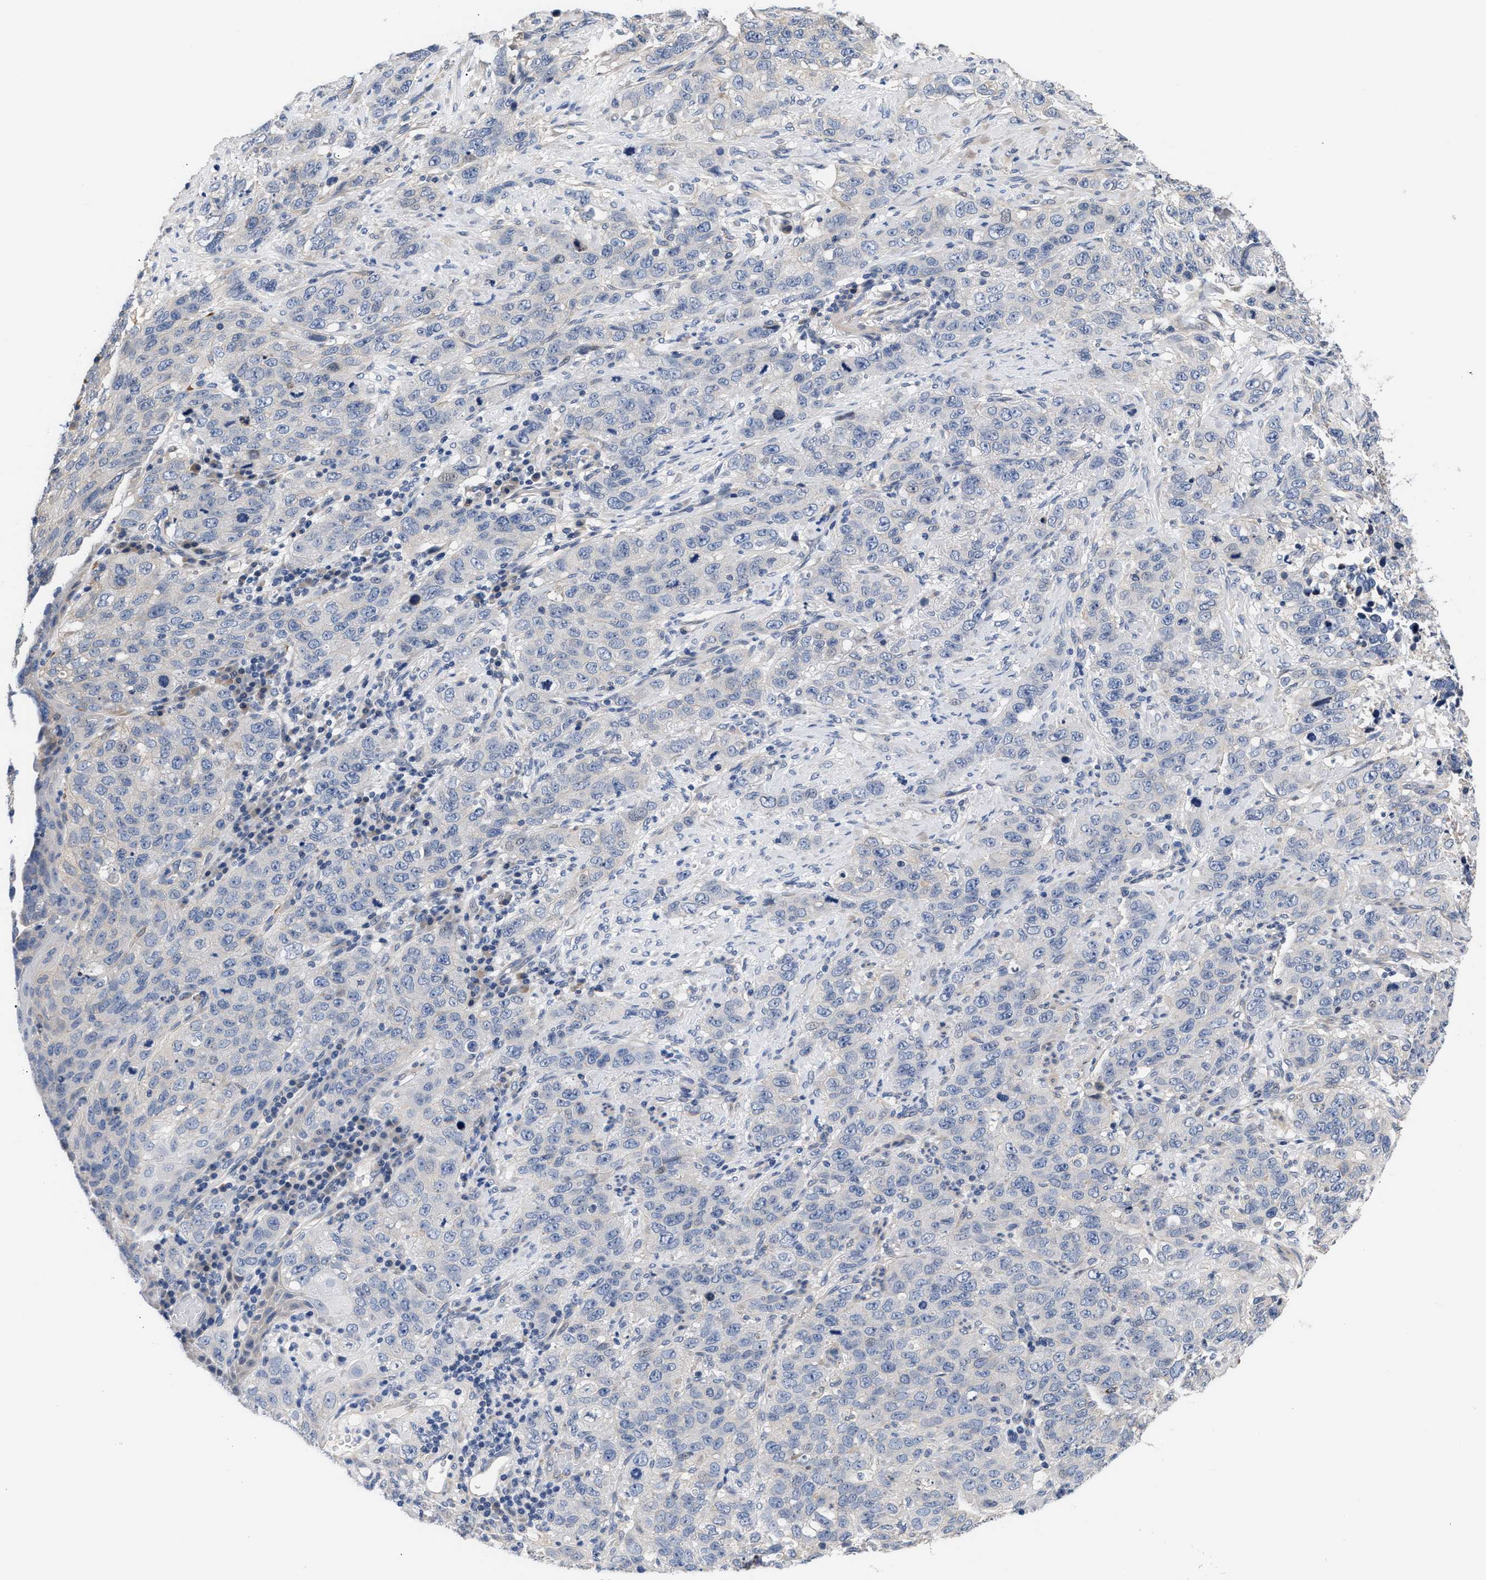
{"staining": {"intensity": "negative", "quantity": "none", "location": "none"}, "tissue": "stomach cancer", "cell_type": "Tumor cells", "image_type": "cancer", "snomed": [{"axis": "morphology", "description": "Adenocarcinoma, NOS"}, {"axis": "topography", "description": "Stomach"}], "caption": "Photomicrograph shows no significant protein expression in tumor cells of stomach cancer.", "gene": "ACTL7B", "patient": {"sex": "male", "age": 48}}